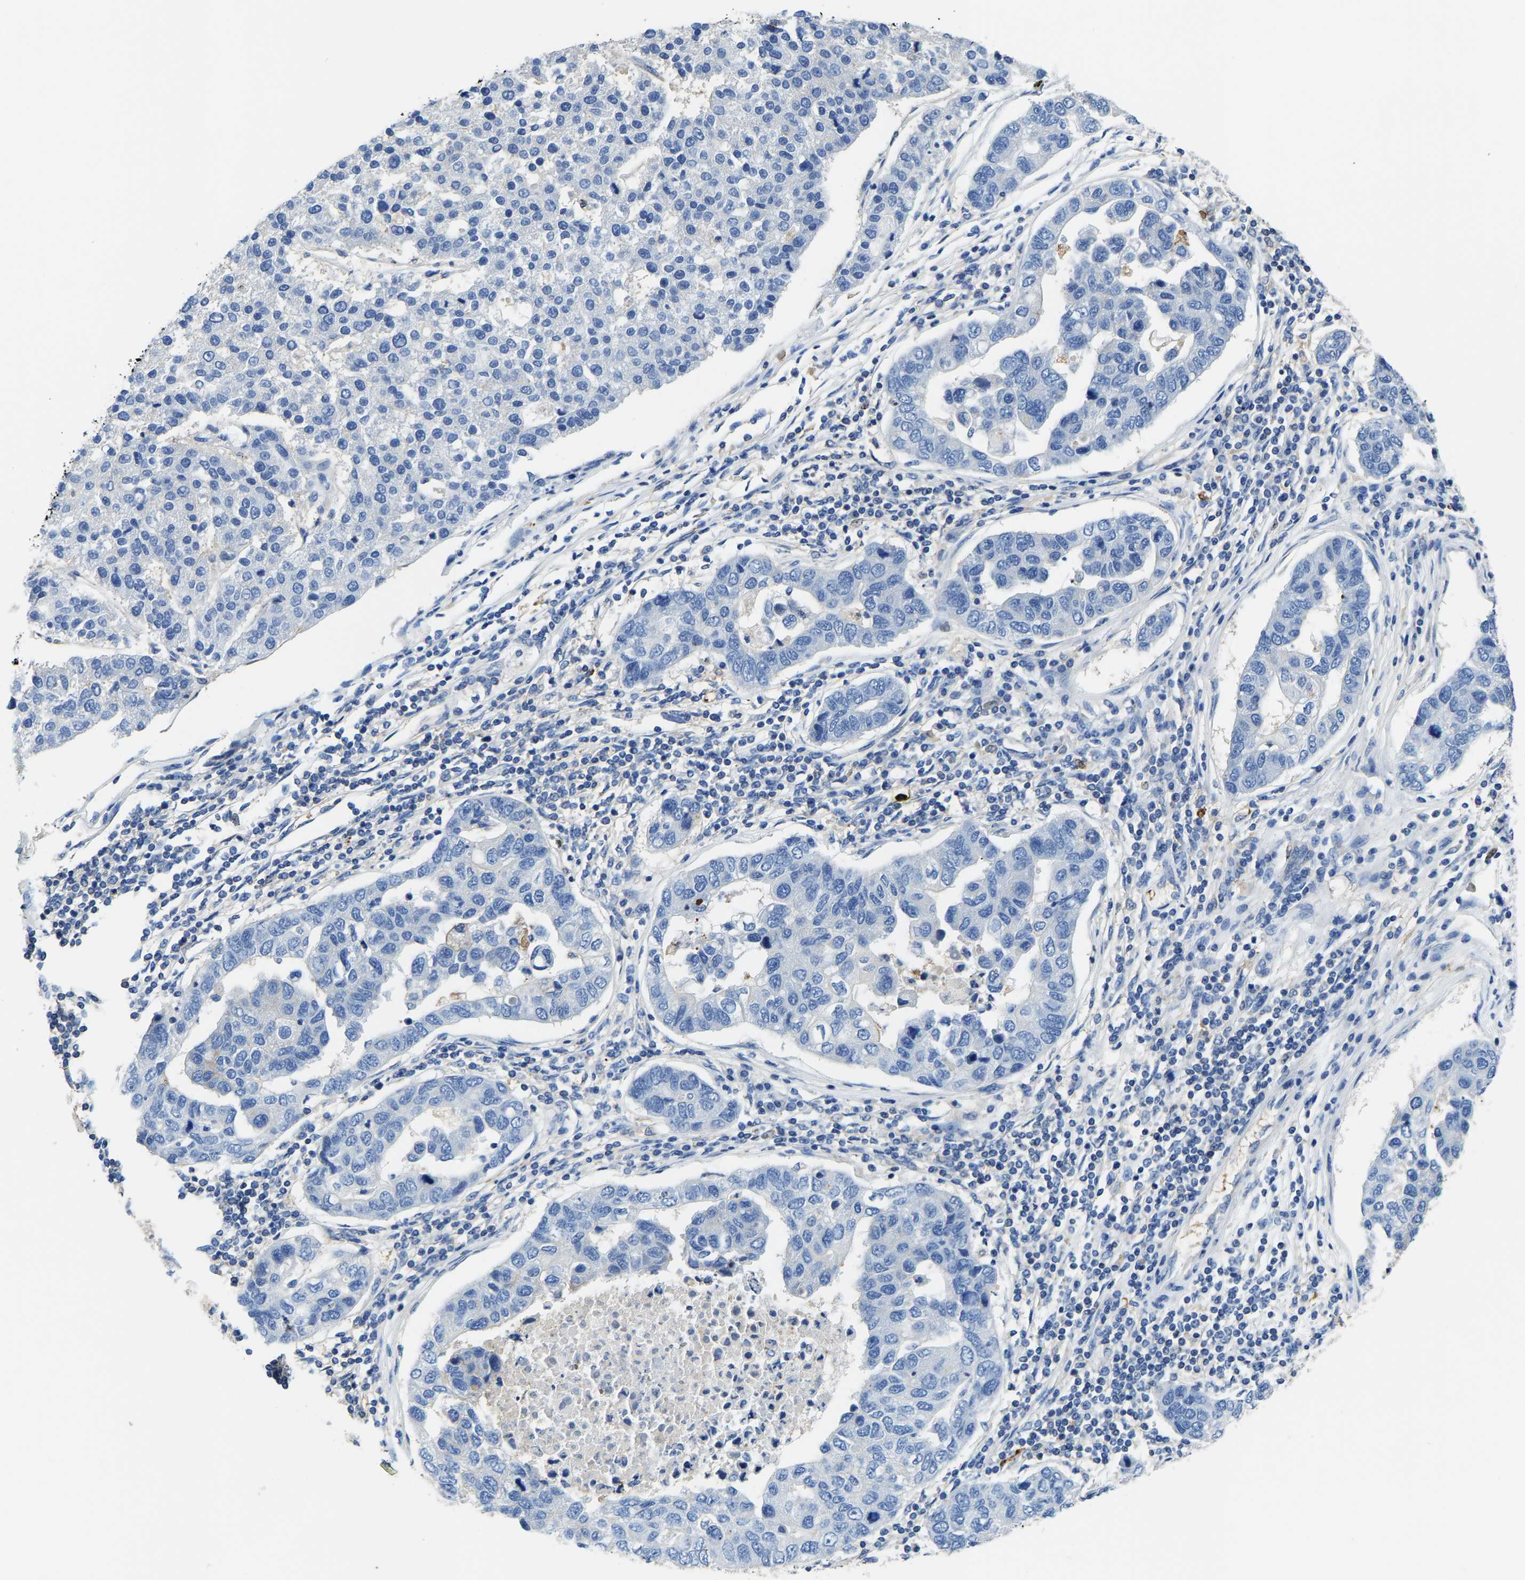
{"staining": {"intensity": "negative", "quantity": "none", "location": "none"}, "tissue": "pancreatic cancer", "cell_type": "Tumor cells", "image_type": "cancer", "snomed": [{"axis": "morphology", "description": "Adenocarcinoma, NOS"}, {"axis": "topography", "description": "Pancreas"}], "caption": "Micrograph shows no significant protein staining in tumor cells of adenocarcinoma (pancreatic).", "gene": "TRAF6", "patient": {"sex": "female", "age": 61}}